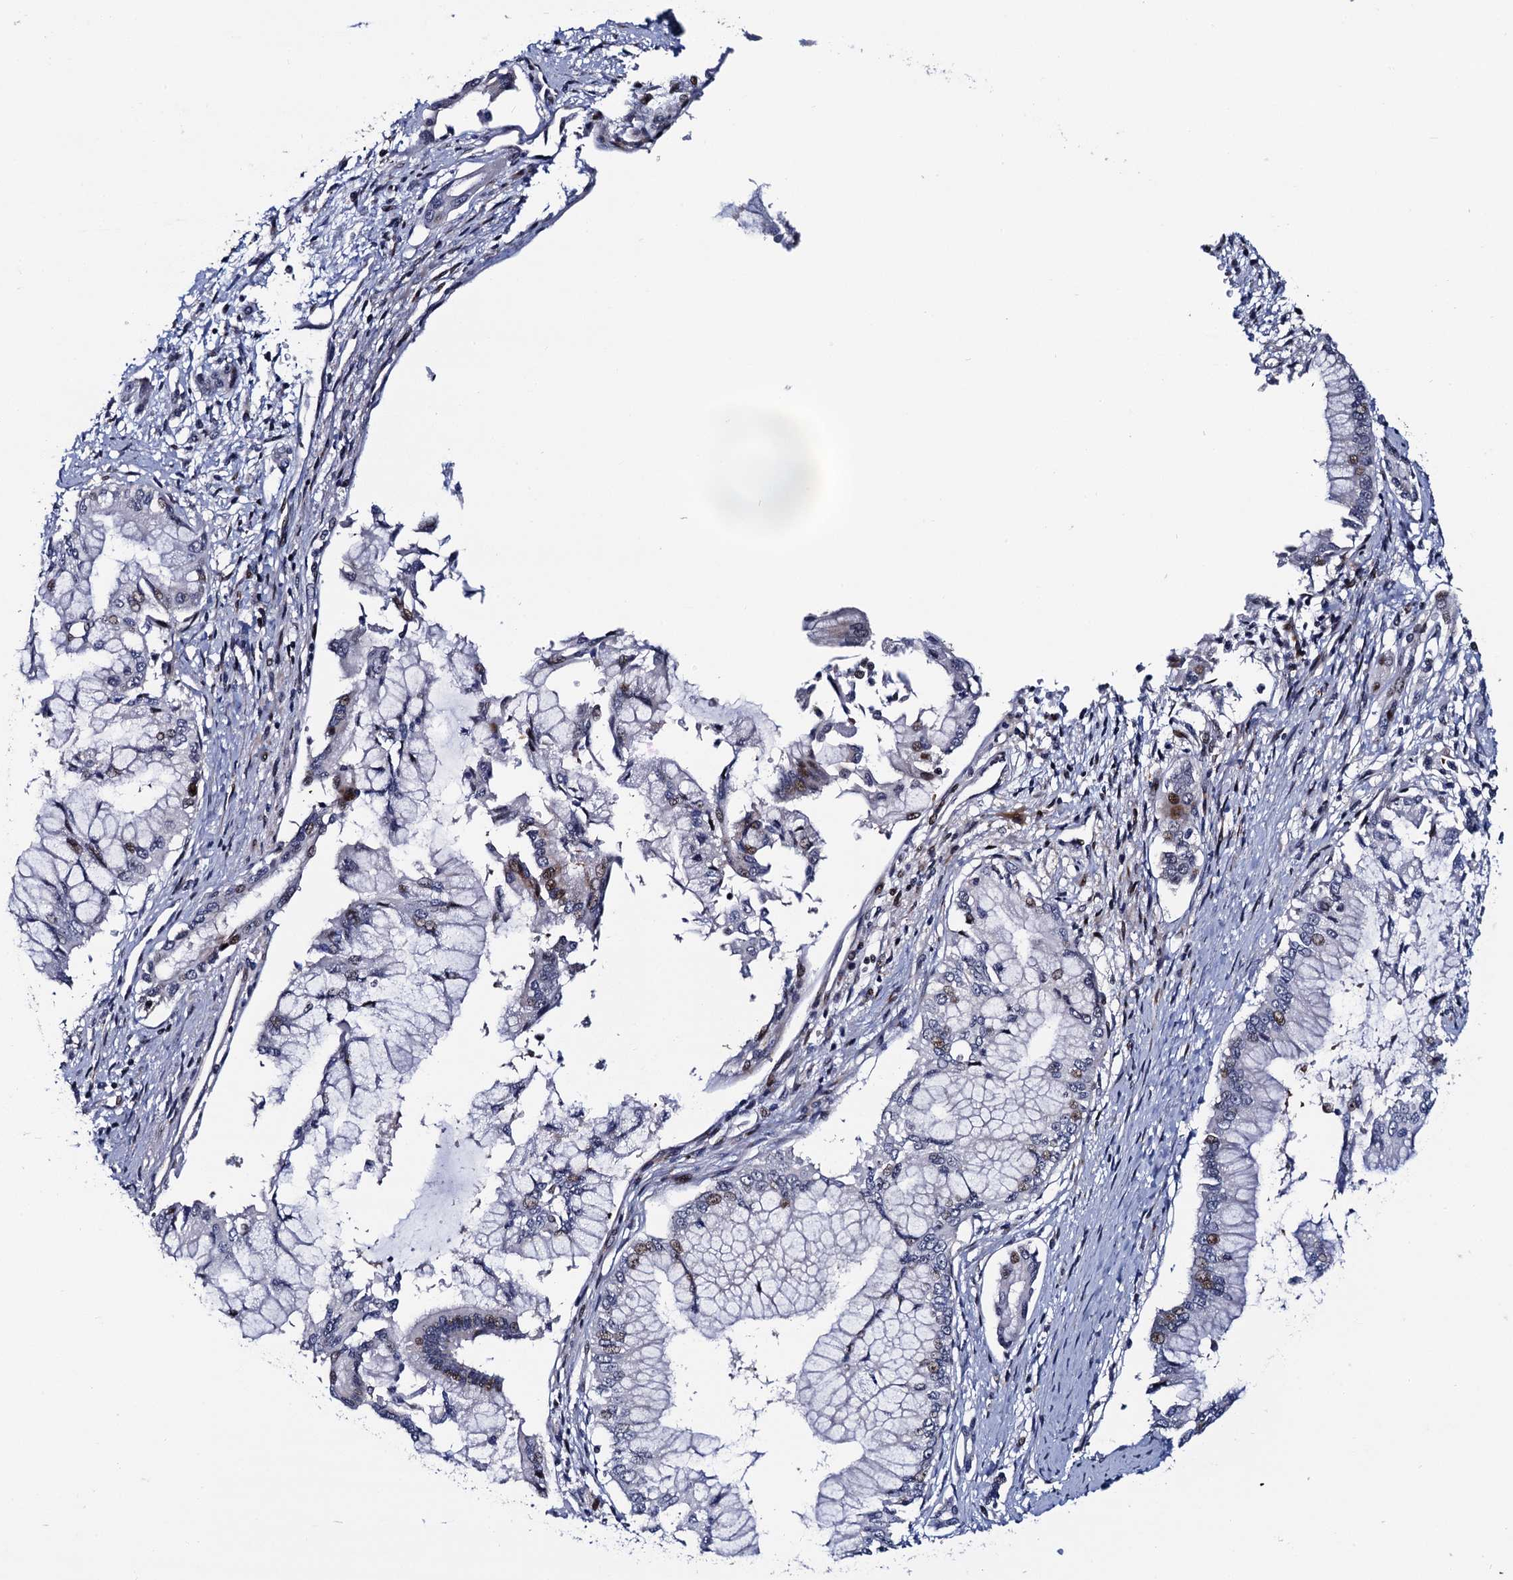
{"staining": {"intensity": "weak", "quantity": "<25%", "location": "nuclear"}, "tissue": "pancreatic cancer", "cell_type": "Tumor cells", "image_type": "cancer", "snomed": [{"axis": "morphology", "description": "Adenocarcinoma, NOS"}, {"axis": "topography", "description": "Pancreas"}], "caption": "This is an immunohistochemistry photomicrograph of human pancreatic cancer. There is no expression in tumor cells.", "gene": "TRMT112", "patient": {"sex": "male", "age": 46}}